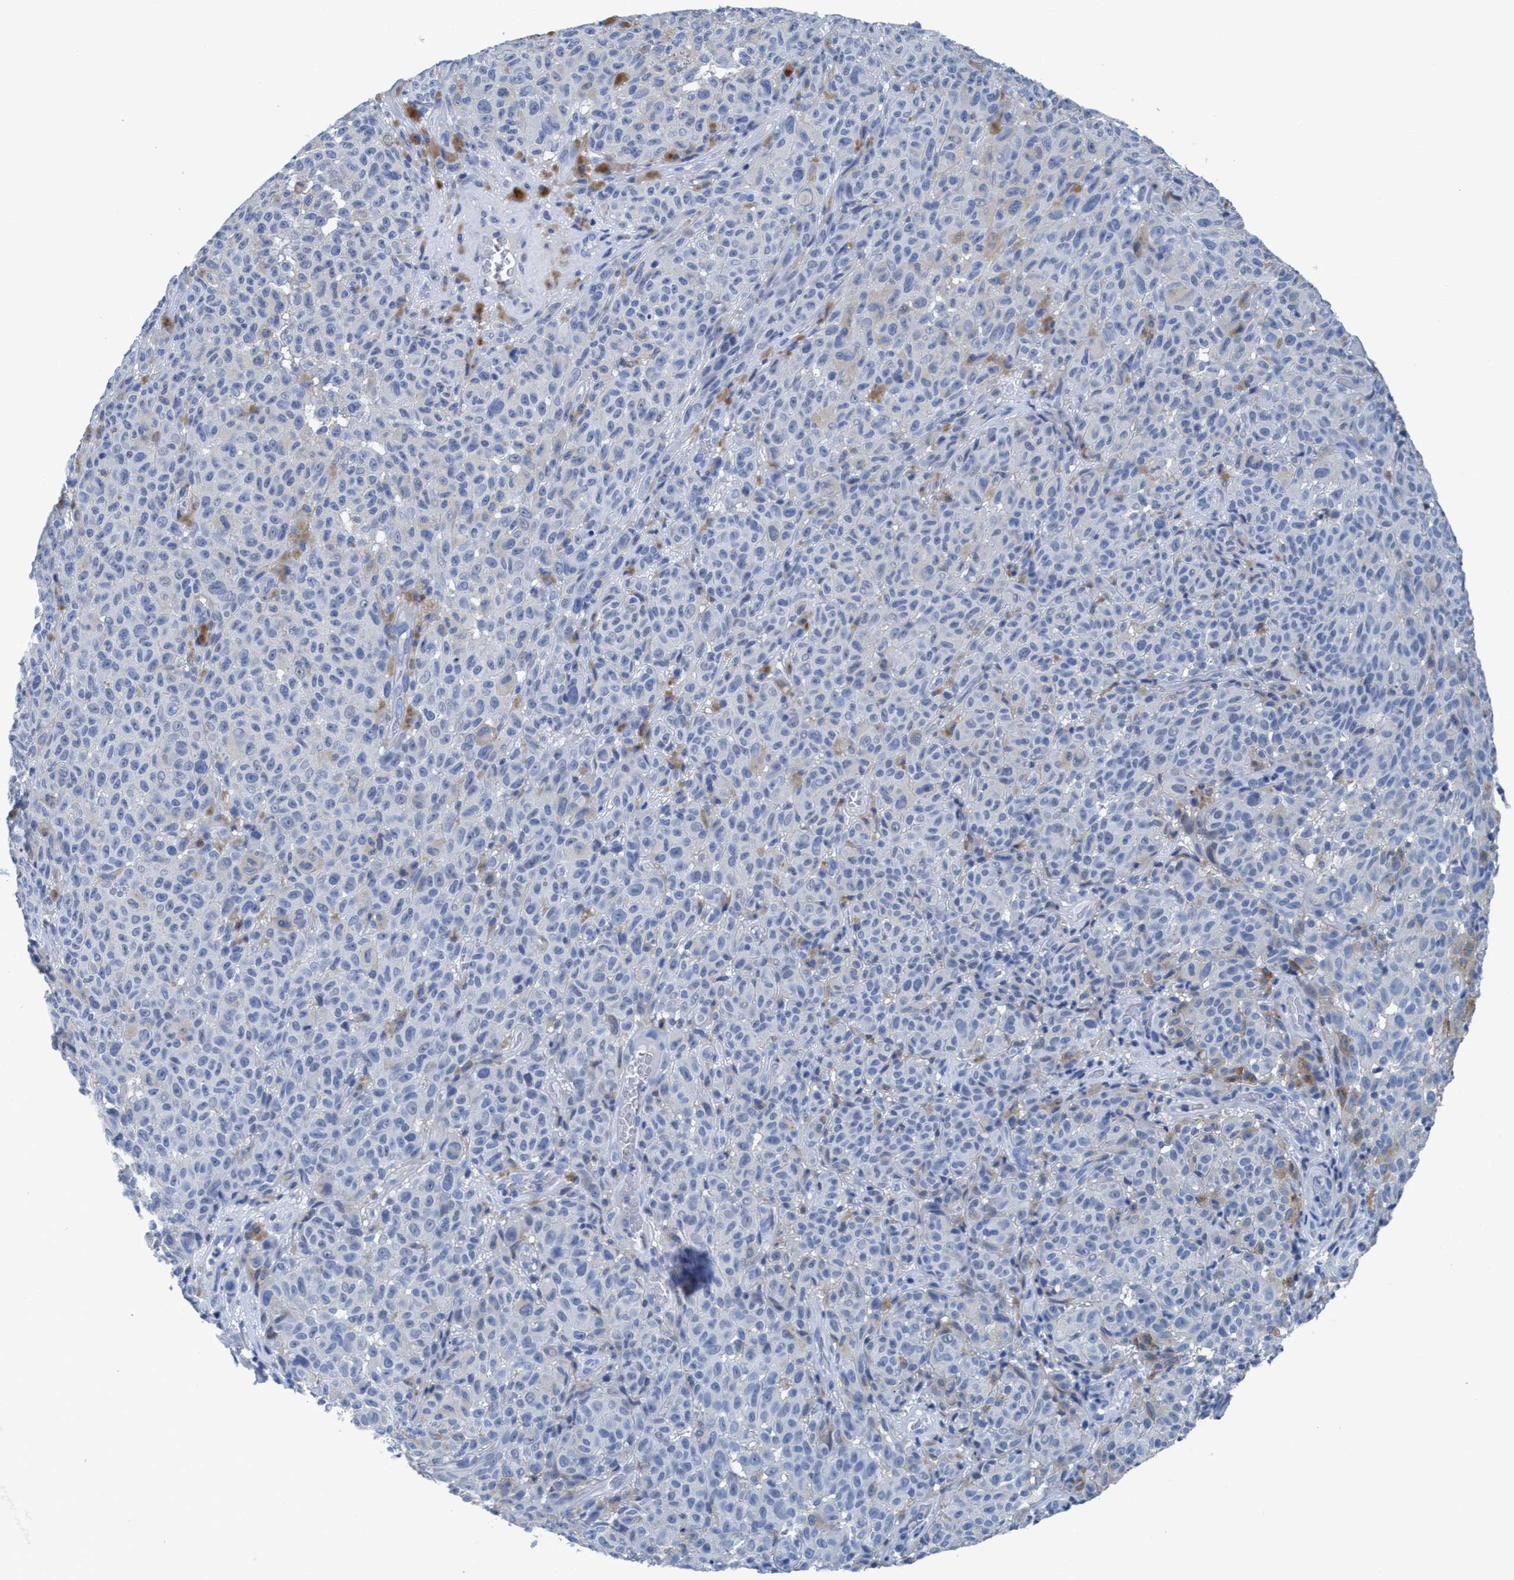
{"staining": {"intensity": "negative", "quantity": "none", "location": "none"}, "tissue": "melanoma", "cell_type": "Tumor cells", "image_type": "cancer", "snomed": [{"axis": "morphology", "description": "Malignant melanoma, NOS"}, {"axis": "topography", "description": "Skin"}], "caption": "Immunohistochemistry image of human malignant melanoma stained for a protein (brown), which exhibits no positivity in tumor cells.", "gene": "DNAI1", "patient": {"sex": "female", "age": 82}}